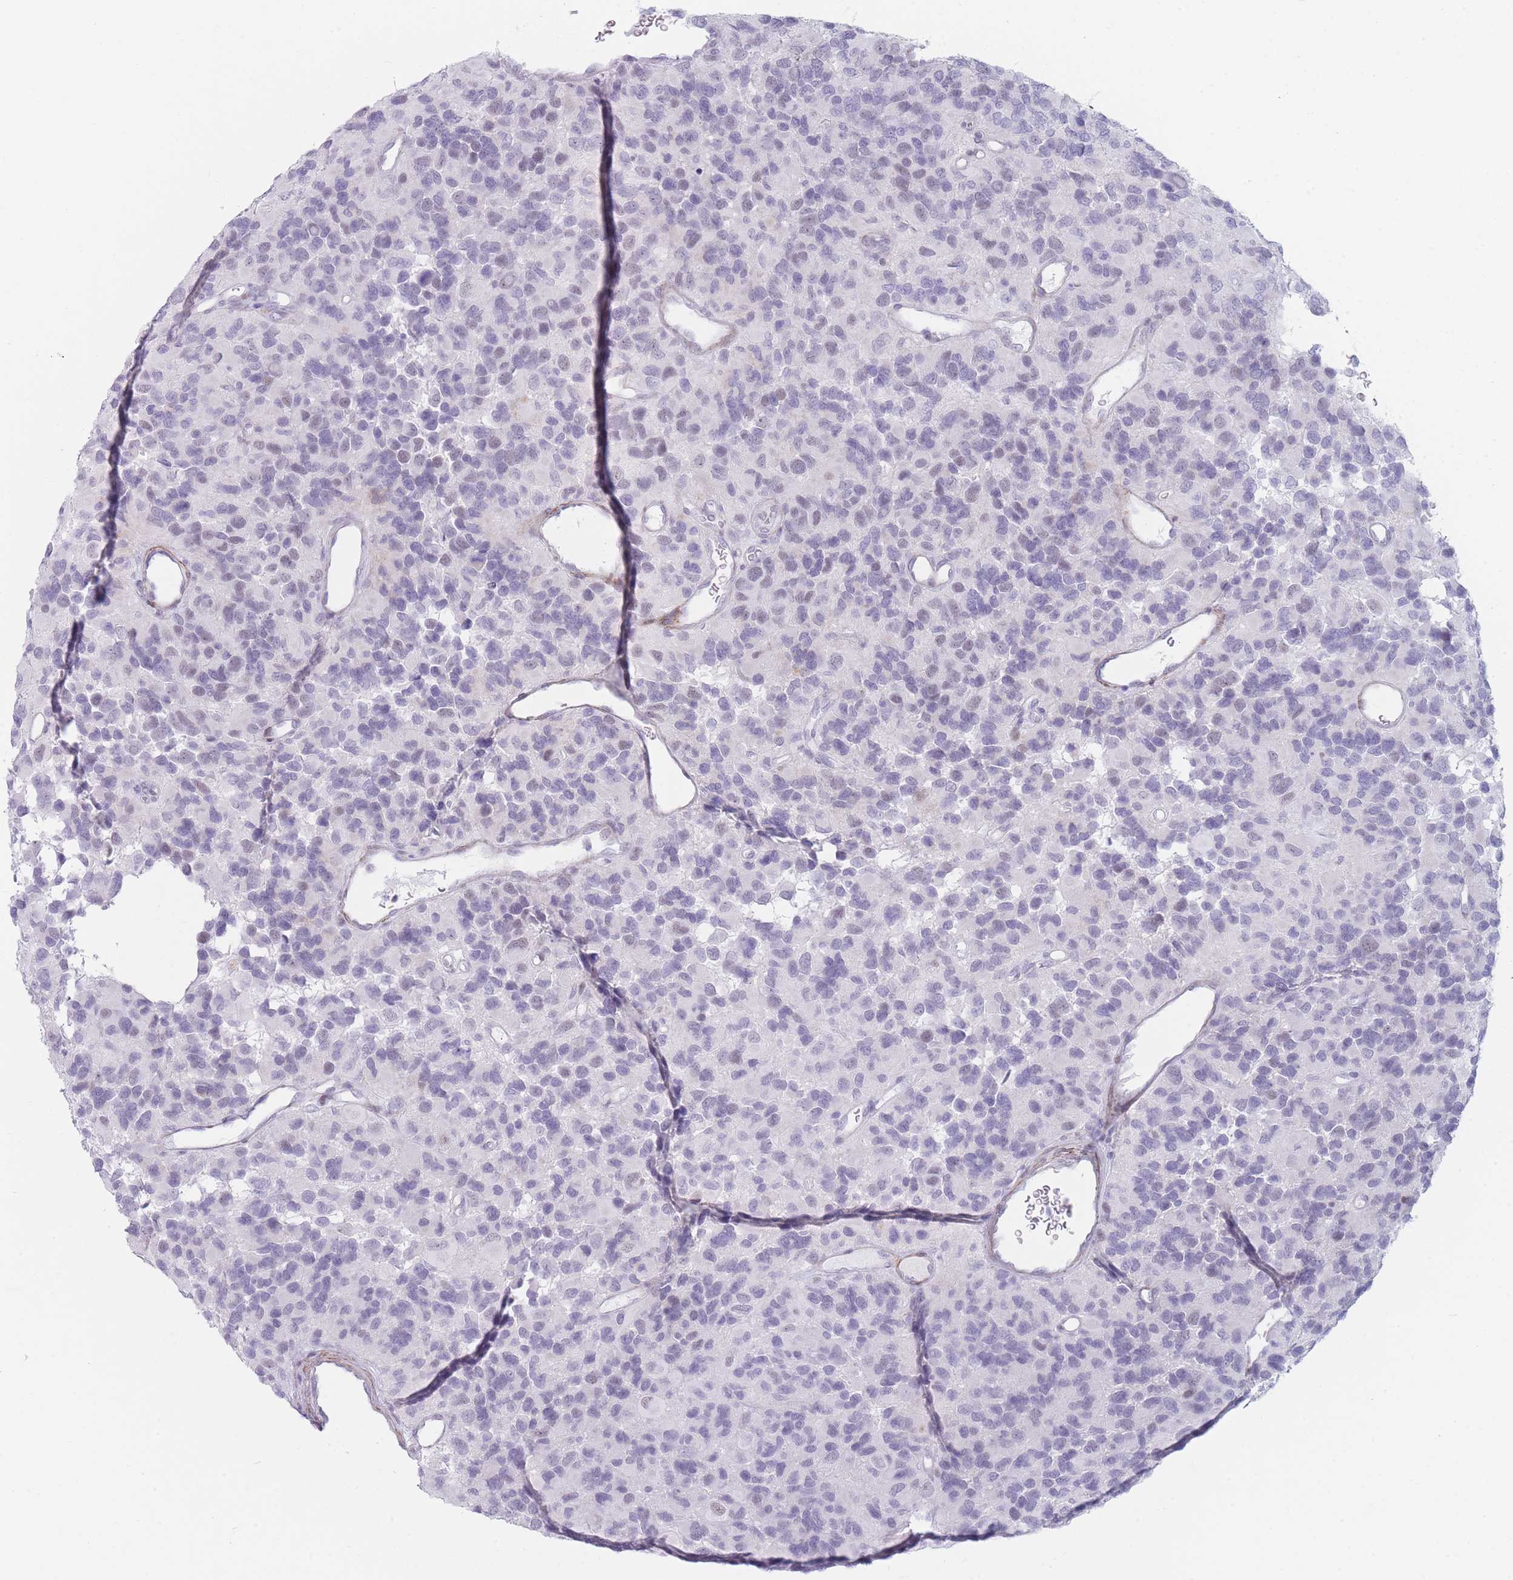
{"staining": {"intensity": "moderate", "quantity": "<25%", "location": "nuclear"}, "tissue": "glioma", "cell_type": "Tumor cells", "image_type": "cancer", "snomed": [{"axis": "morphology", "description": "Glioma, malignant, High grade"}, {"axis": "topography", "description": "Brain"}], "caption": "Protein staining of high-grade glioma (malignant) tissue reveals moderate nuclear expression in about <25% of tumor cells.", "gene": "IFNA6", "patient": {"sex": "male", "age": 77}}